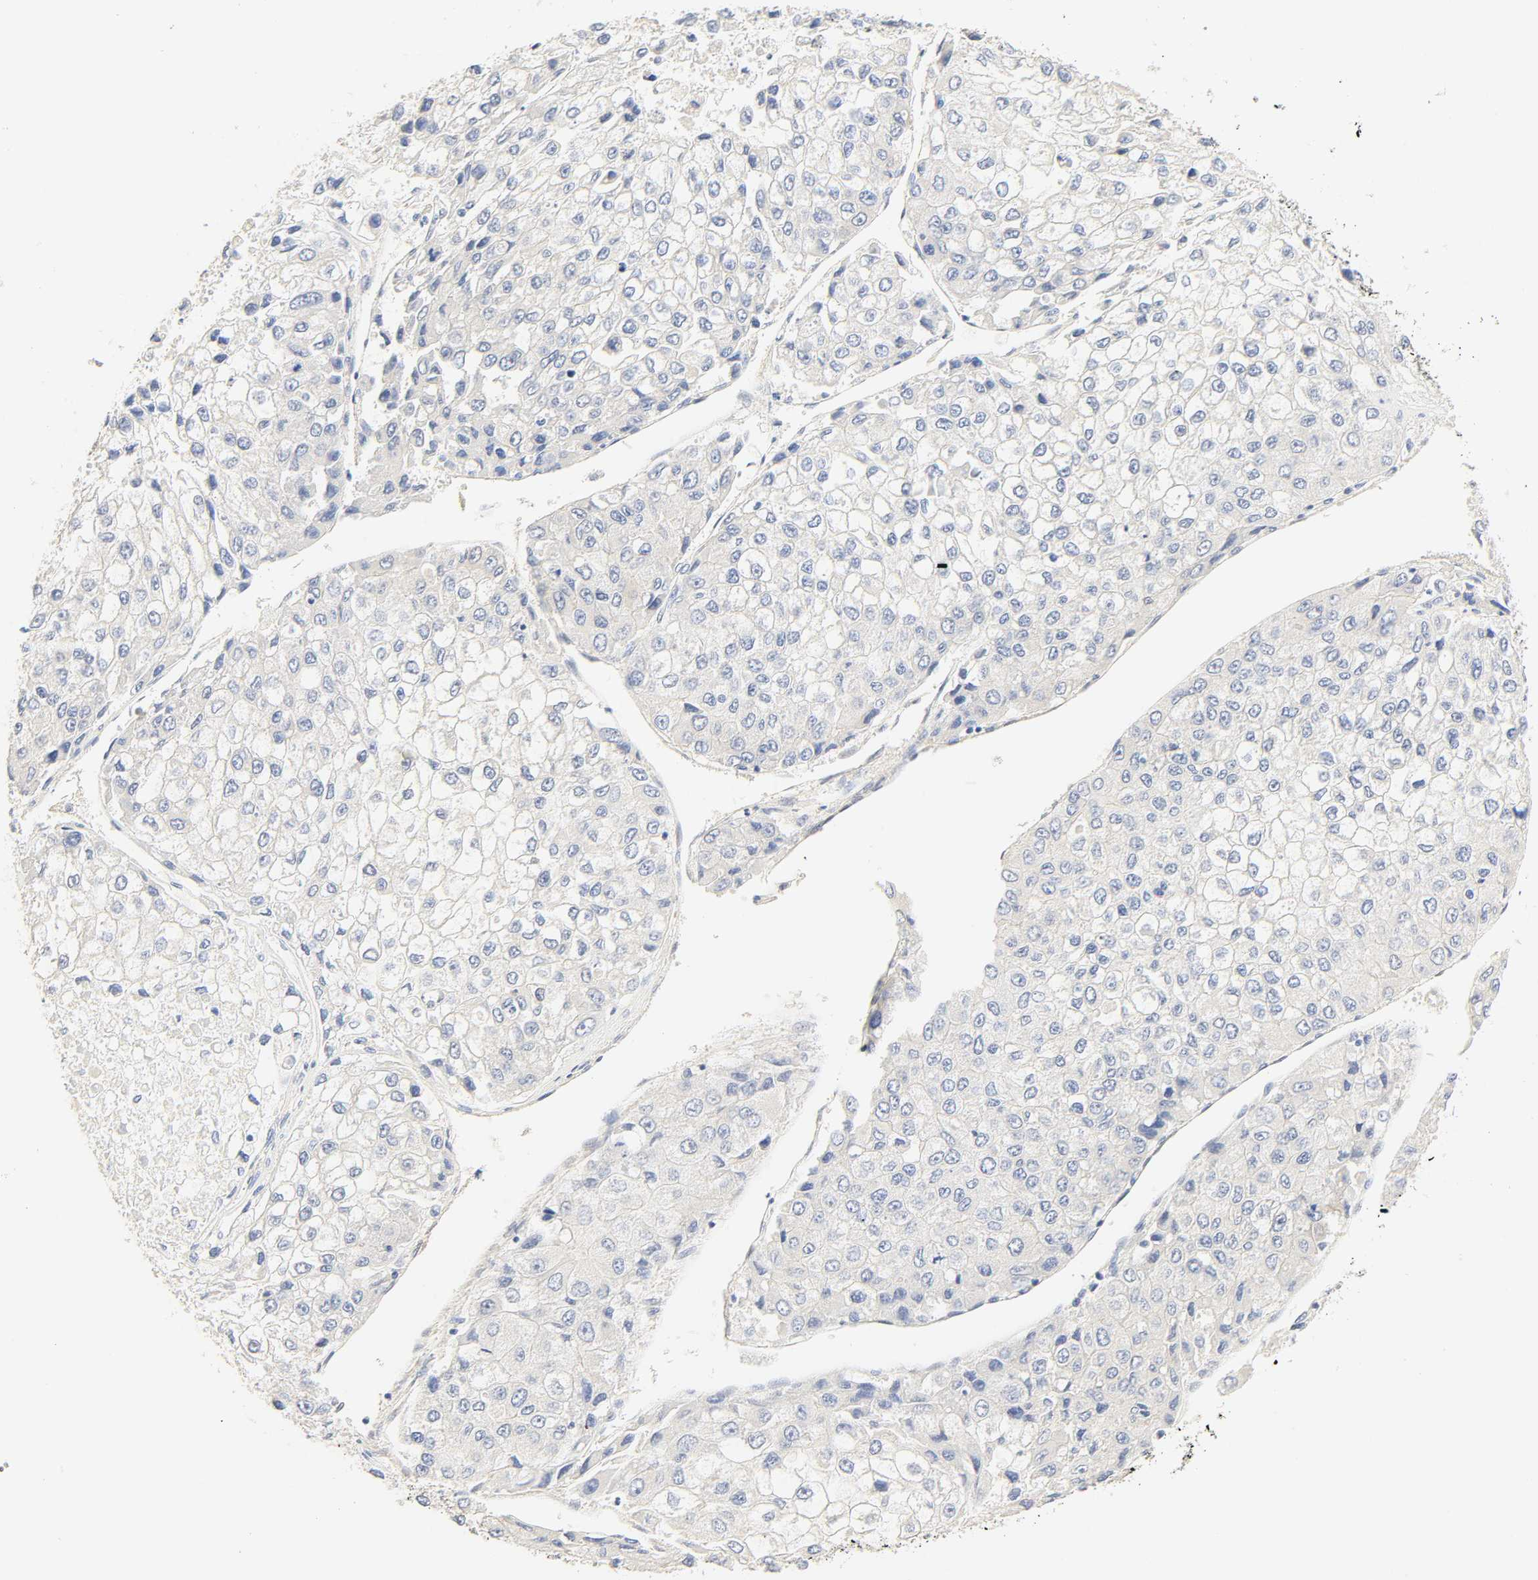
{"staining": {"intensity": "negative", "quantity": "none", "location": "none"}, "tissue": "liver cancer", "cell_type": "Tumor cells", "image_type": "cancer", "snomed": [{"axis": "morphology", "description": "Carcinoma, Hepatocellular, NOS"}, {"axis": "topography", "description": "Liver"}], "caption": "This is an immunohistochemistry histopathology image of human liver cancer (hepatocellular carcinoma). There is no positivity in tumor cells.", "gene": "BORCS8-MEF2B", "patient": {"sex": "female", "age": 66}}